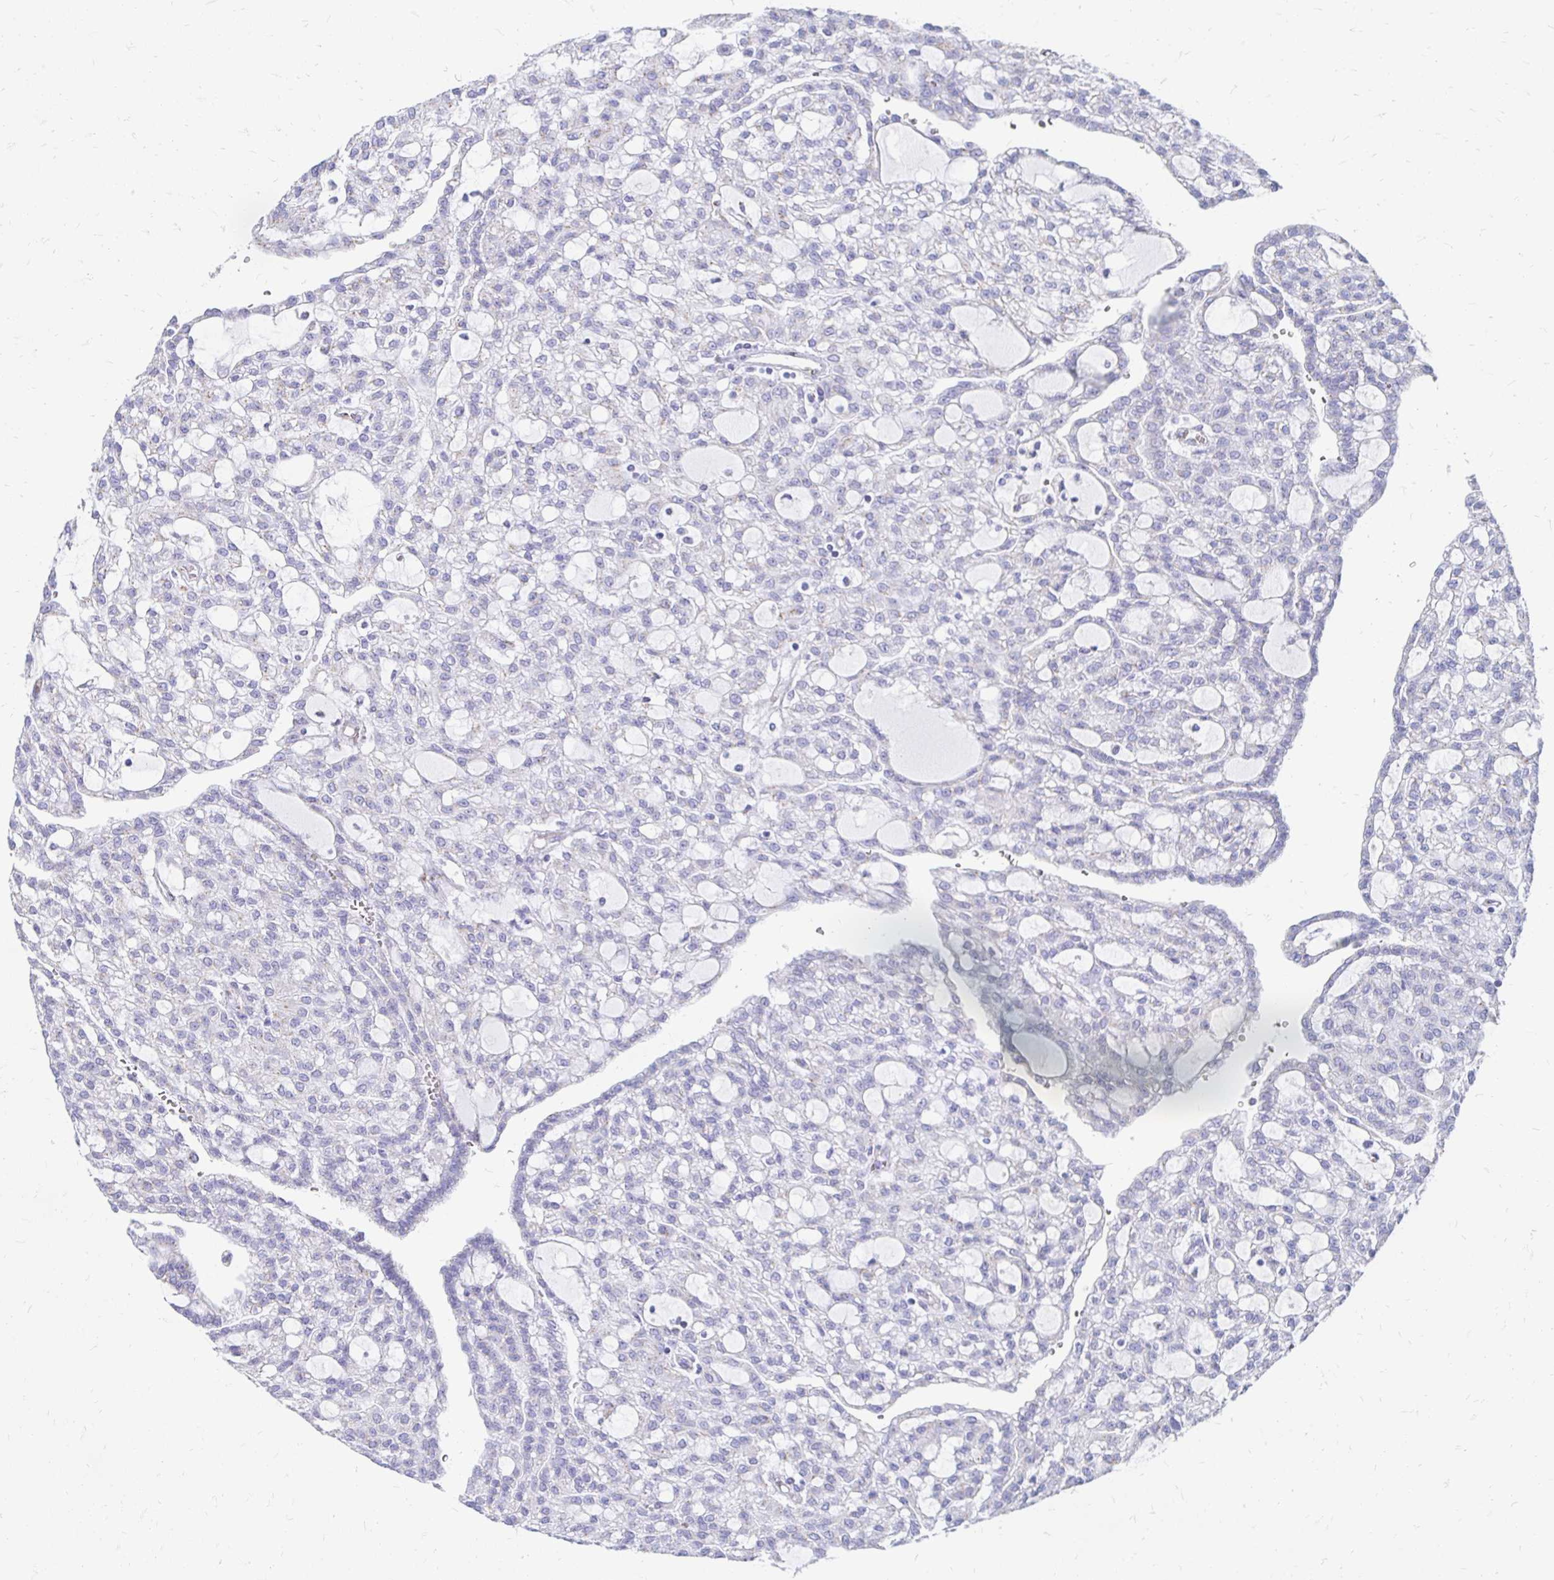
{"staining": {"intensity": "negative", "quantity": "none", "location": "none"}, "tissue": "renal cancer", "cell_type": "Tumor cells", "image_type": "cancer", "snomed": [{"axis": "morphology", "description": "Adenocarcinoma, NOS"}, {"axis": "topography", "description": "Kidney"}], "caption": "Renal adenocarcinoma was stained to show a protein in brown. There is no significant staining in tumor cells. (Brightfield microscopy of DAB immunohistochemistry (IHC) at high magnification).", "gene": "PAGE4", "patient": {"sex": "male", "age": 63}}